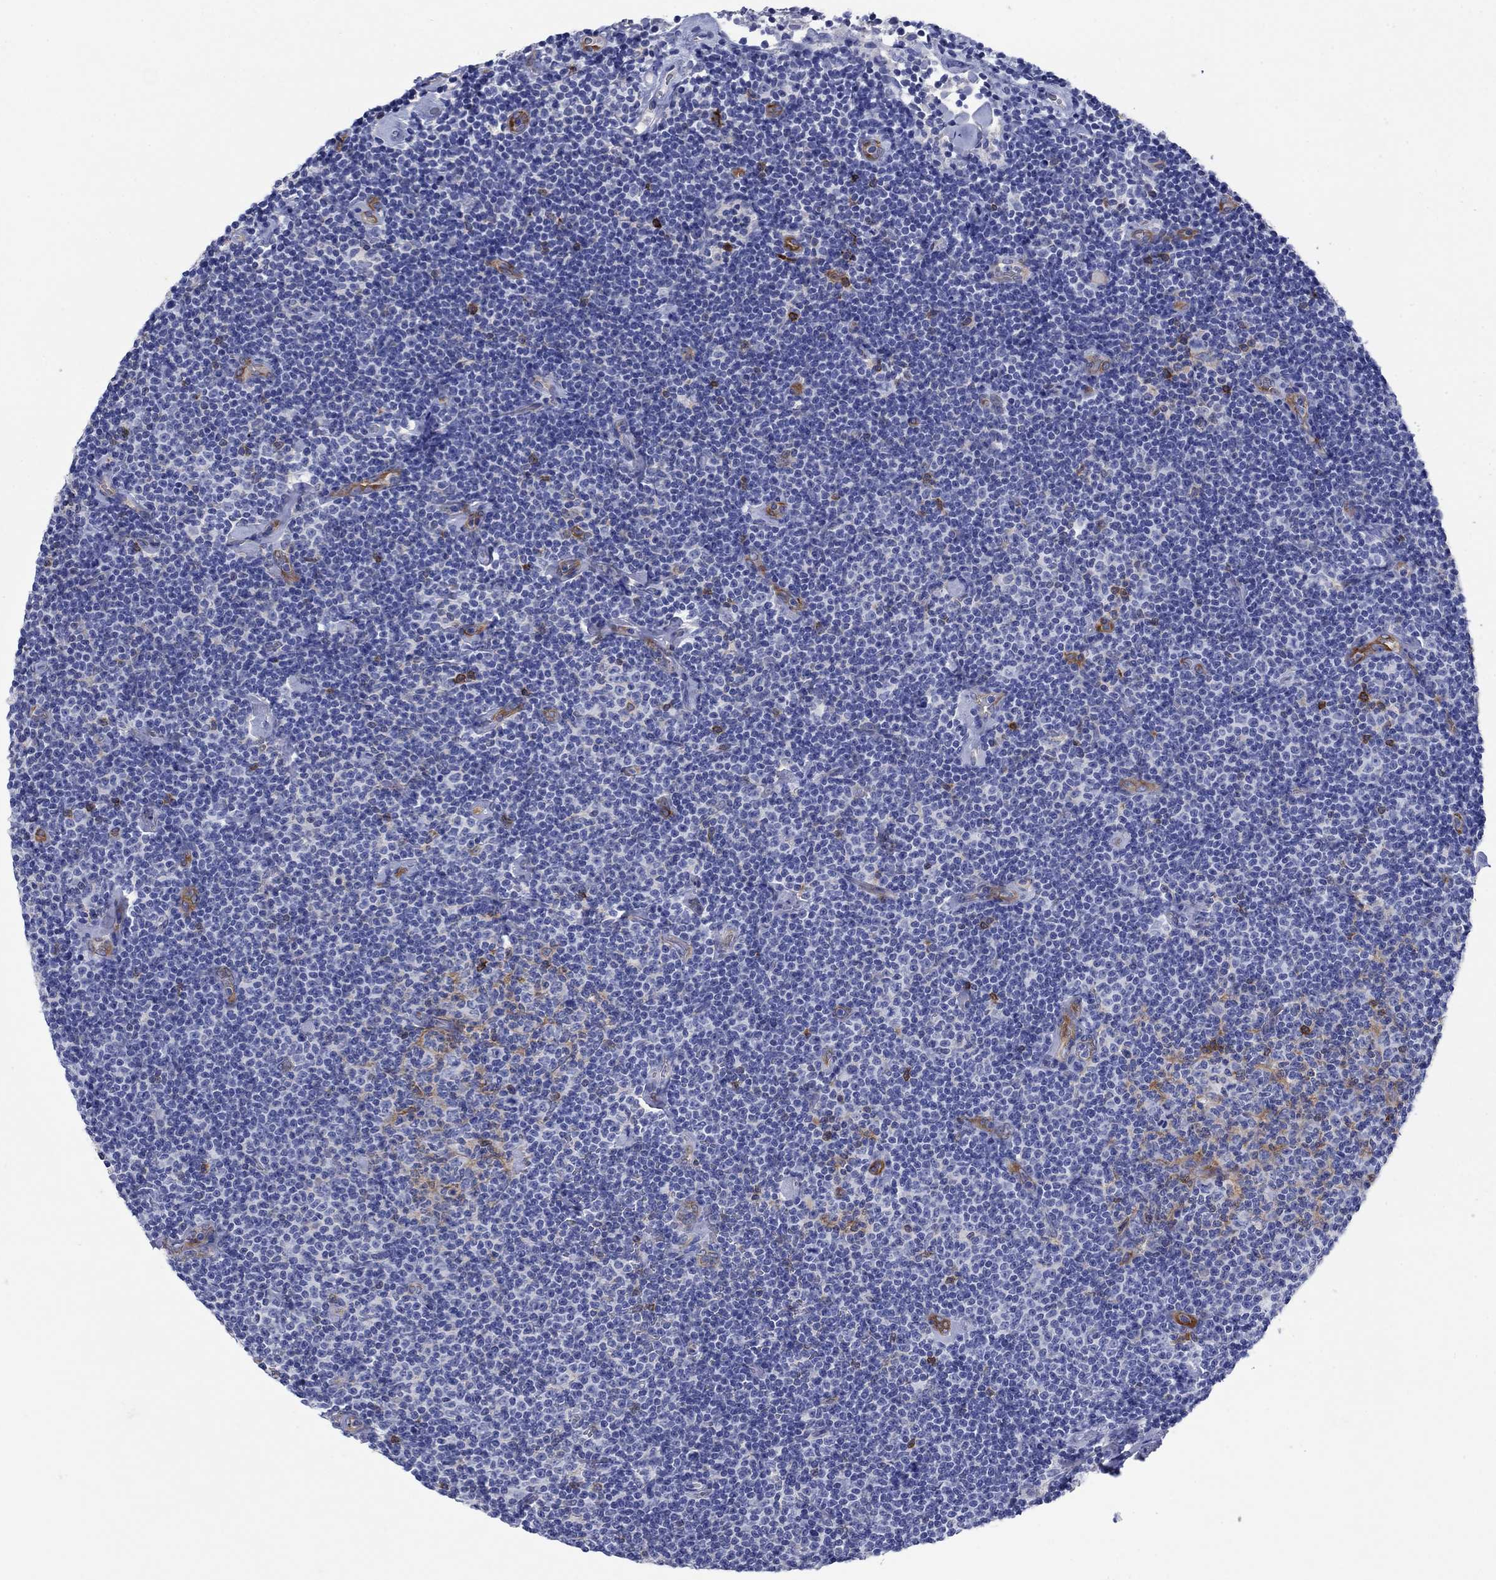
{"staining": {"intensity": "negative", "quantity": "none", "location": "none"}, "tissue": "lymphoma", "cell_type": "Tumor cells", "image_type": "cancer", "snomed": [{"axis": "morphology", "description": "Malignant lymphoma, non-Hodgkin's type, Low grade"}, {"axis": "topography", "description": "Lymph node"}], "caption": "An immunohistochemistry (IHC) micrograph of low-grade malignant lymphoma, non-Hodgkin's type is shown. There is no staining in tumor cells of low-grade malignant lymphoma, non-Hodgkin's type.", "gene": "TRIM16", "patient": {"sex": "male", "age": 81}}